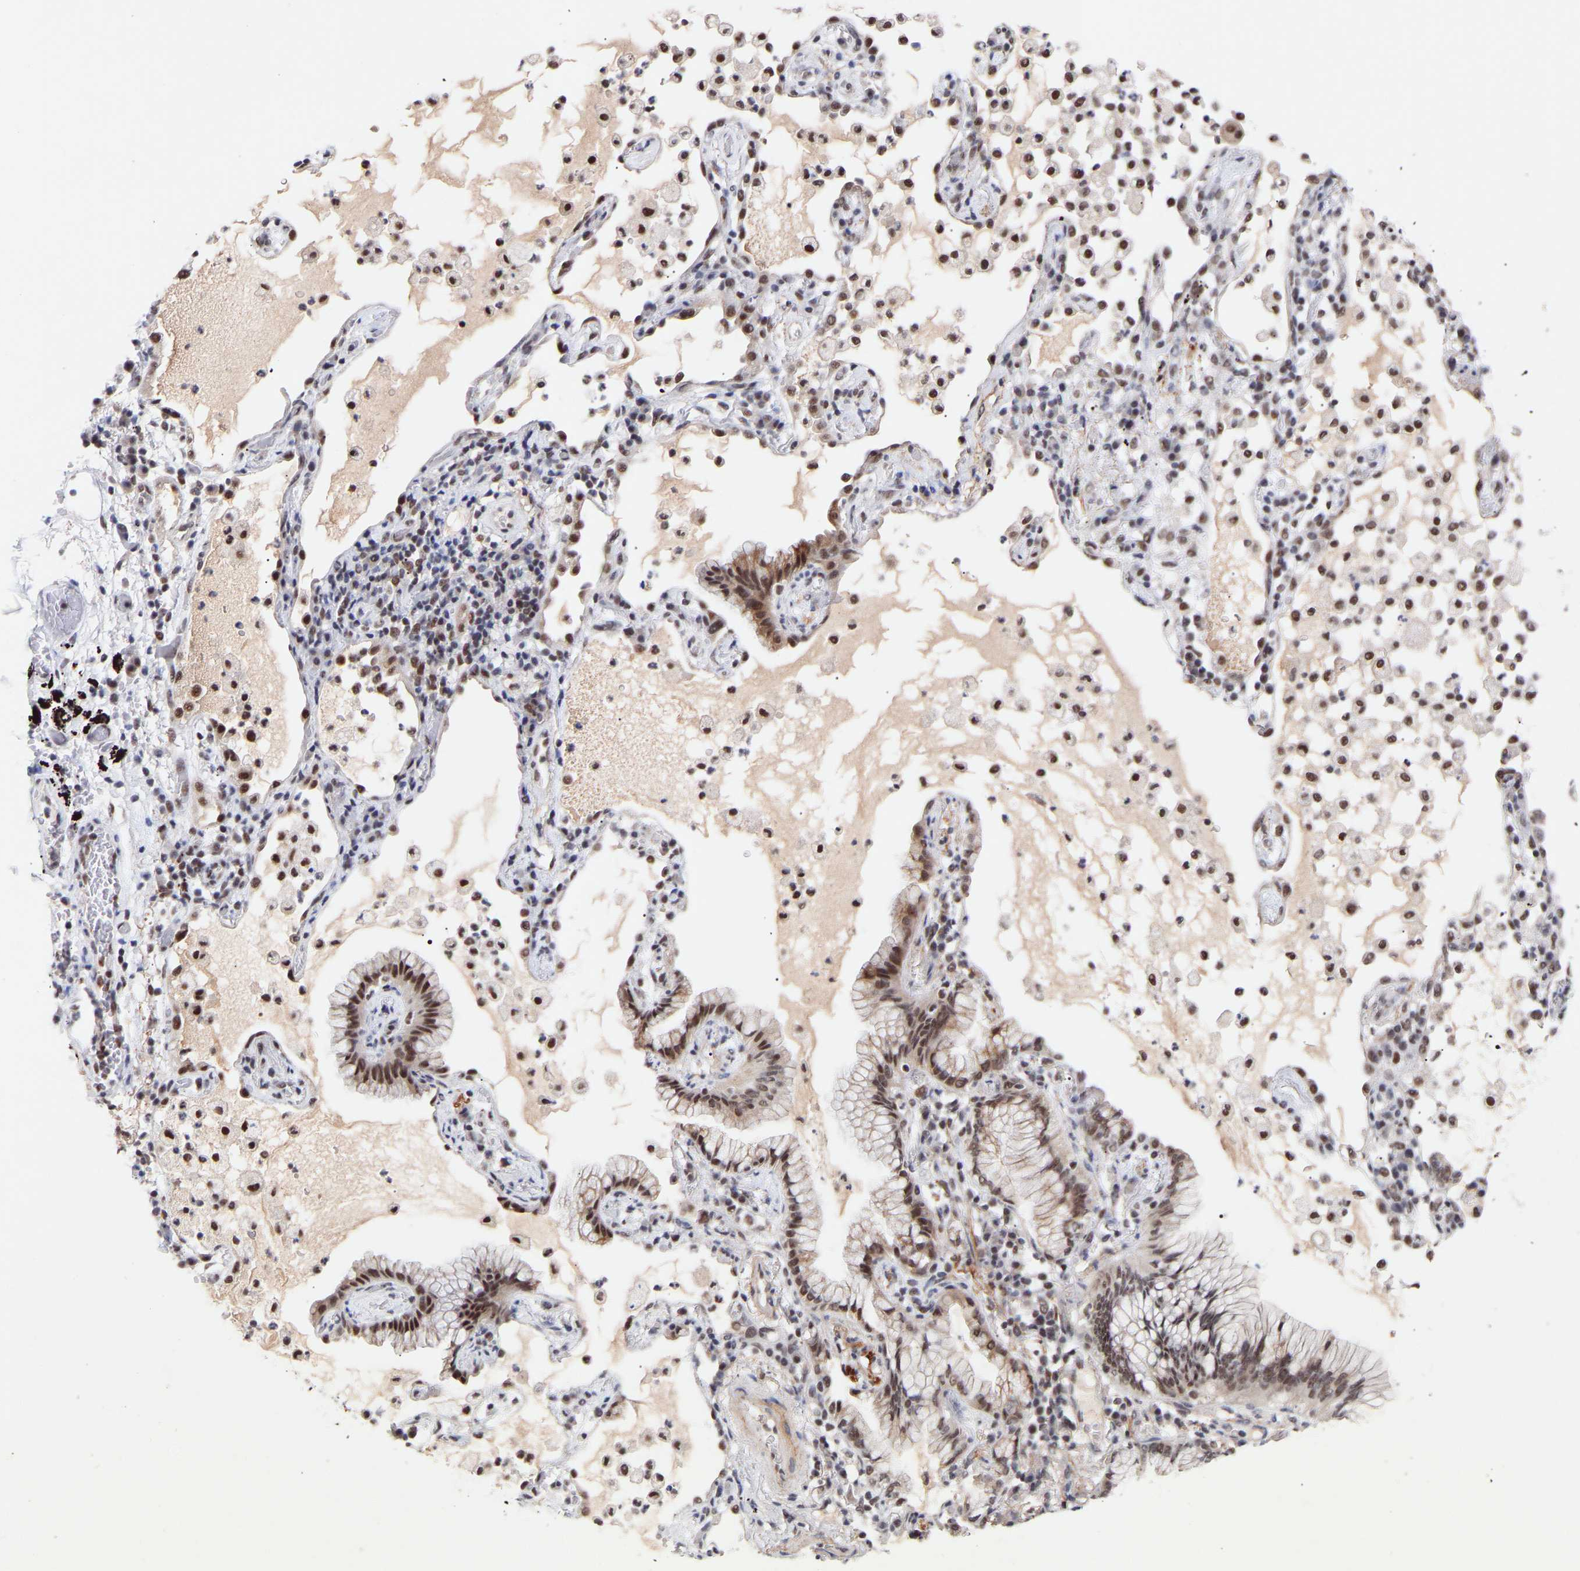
{"staining": {"intensity": "moderate", "quantity": ">75%", "location": "nuclear"}, "tissue": "lung cancer", "cell_type": "Tumor cells", "image_type": "cancer", "snomed": [{"axis": "morphology", "description": "Adenocarcinoma, NOS"}, {"axis": "topography", "description": "Lung"}], "caption": "Lung adenocarcinoma was stained to show a protein in brown. There is medium levels of moderate nuclear positivity in about >75% of tumor cells. The staining was performed using DAB (3,3'-diaminobenzidine), with brown indicating positive protein expression. Nuclei are stained blue with hematoxylin.", "gene": "RBM15", "patient": {"sex": "female", "age": 70}}